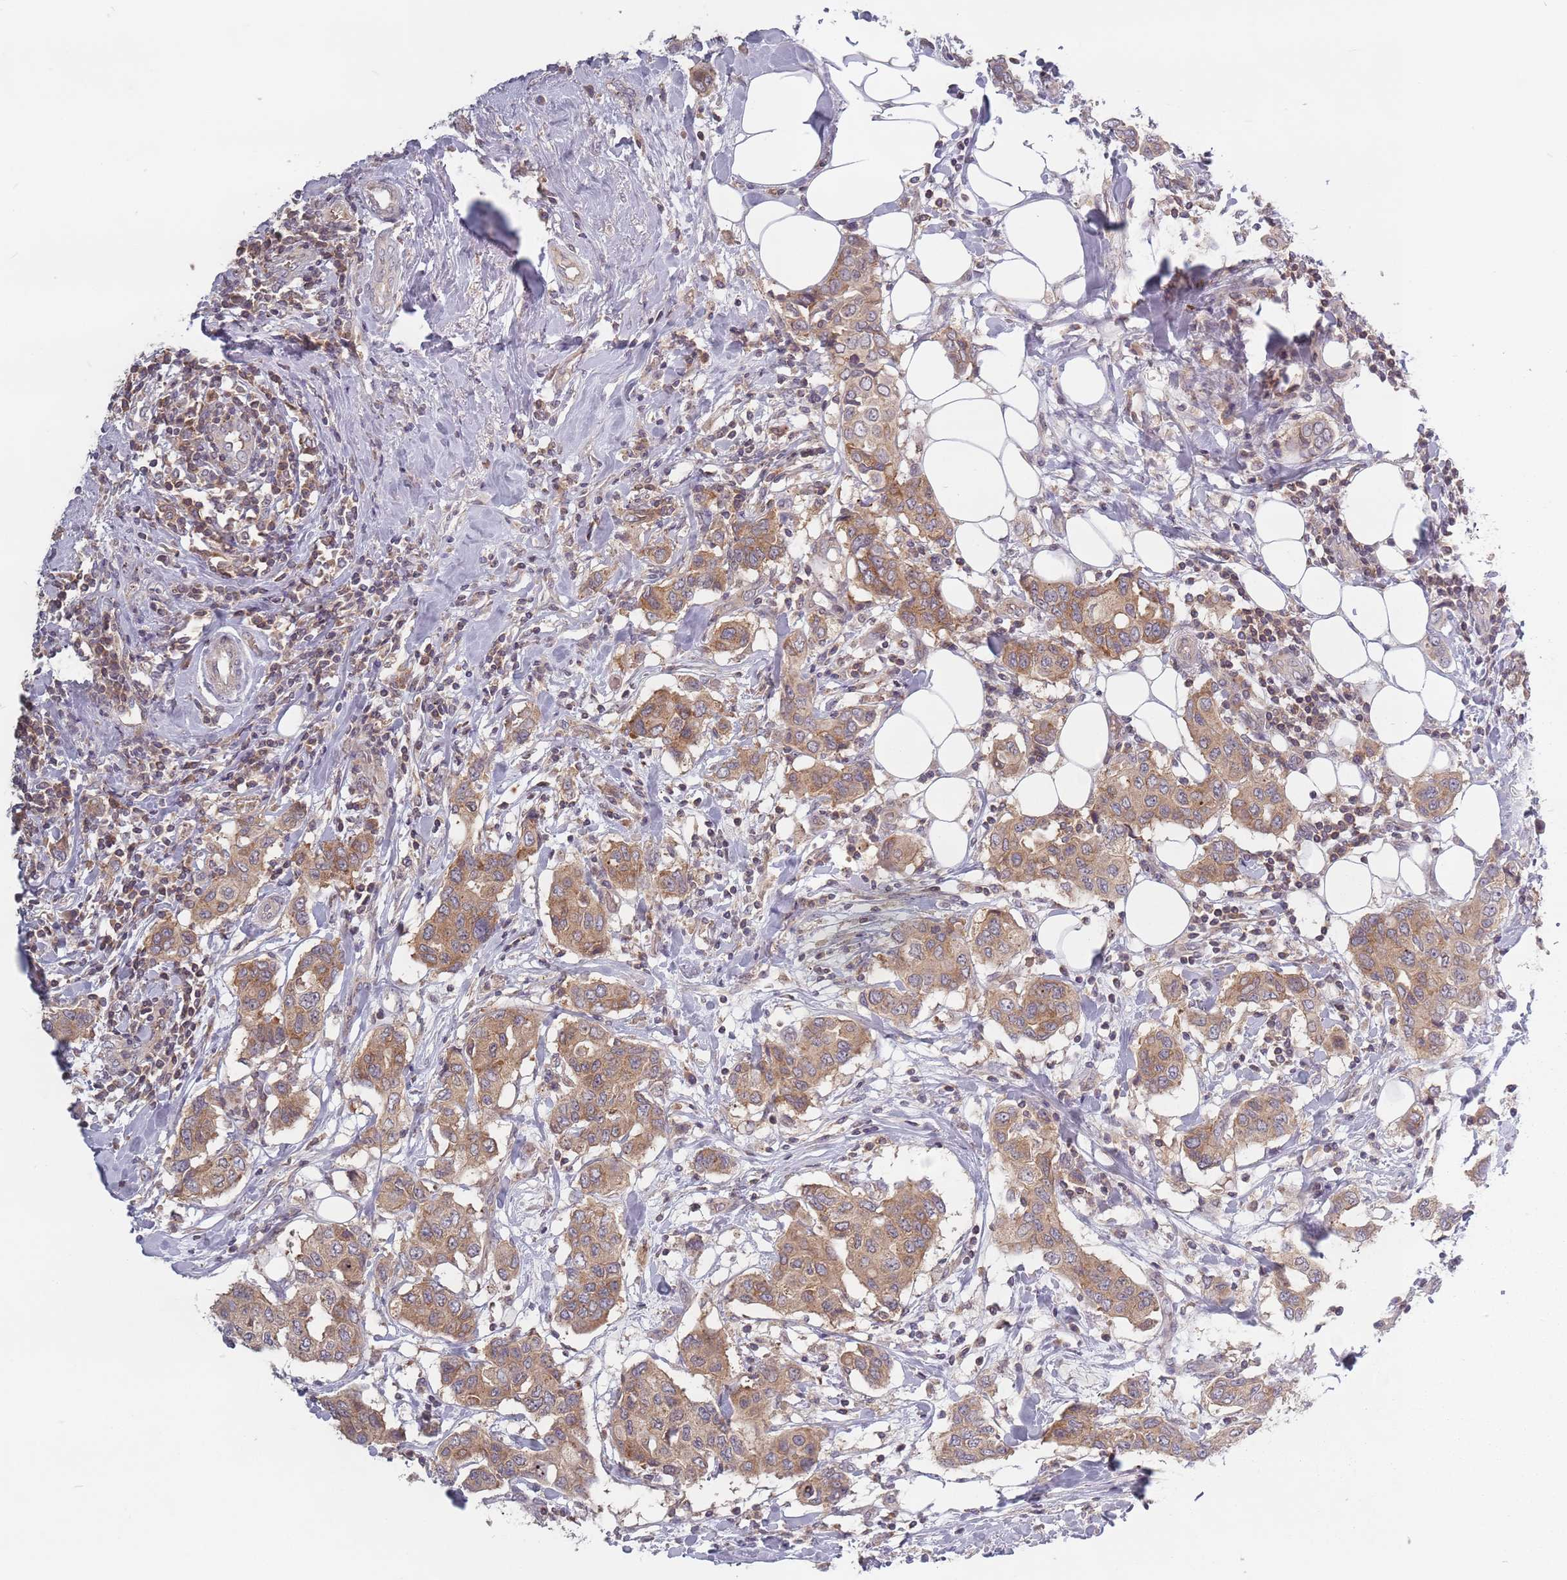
{"staining": {"intensity": "moderate", "quantity": ">75%", "location": "cytoplasmic/membranous"}, "tissue": "breast cancer", "cell_type": "Tumor cells", "image_type": "cancer", "snomed": [{"axis": "morphology", "description": "Lobular carcinoma"}, {"axis": "topography", "description": "Breast"}], "caption": "This is a histology image of immunohistochemistry staining of breast cancer (lobular carcinoma), which shows moderate staining in the cytoplasmic/membranous of tumor cells.", "gene": "ASB13", "patient": {"sex": "female", "age": 51}}